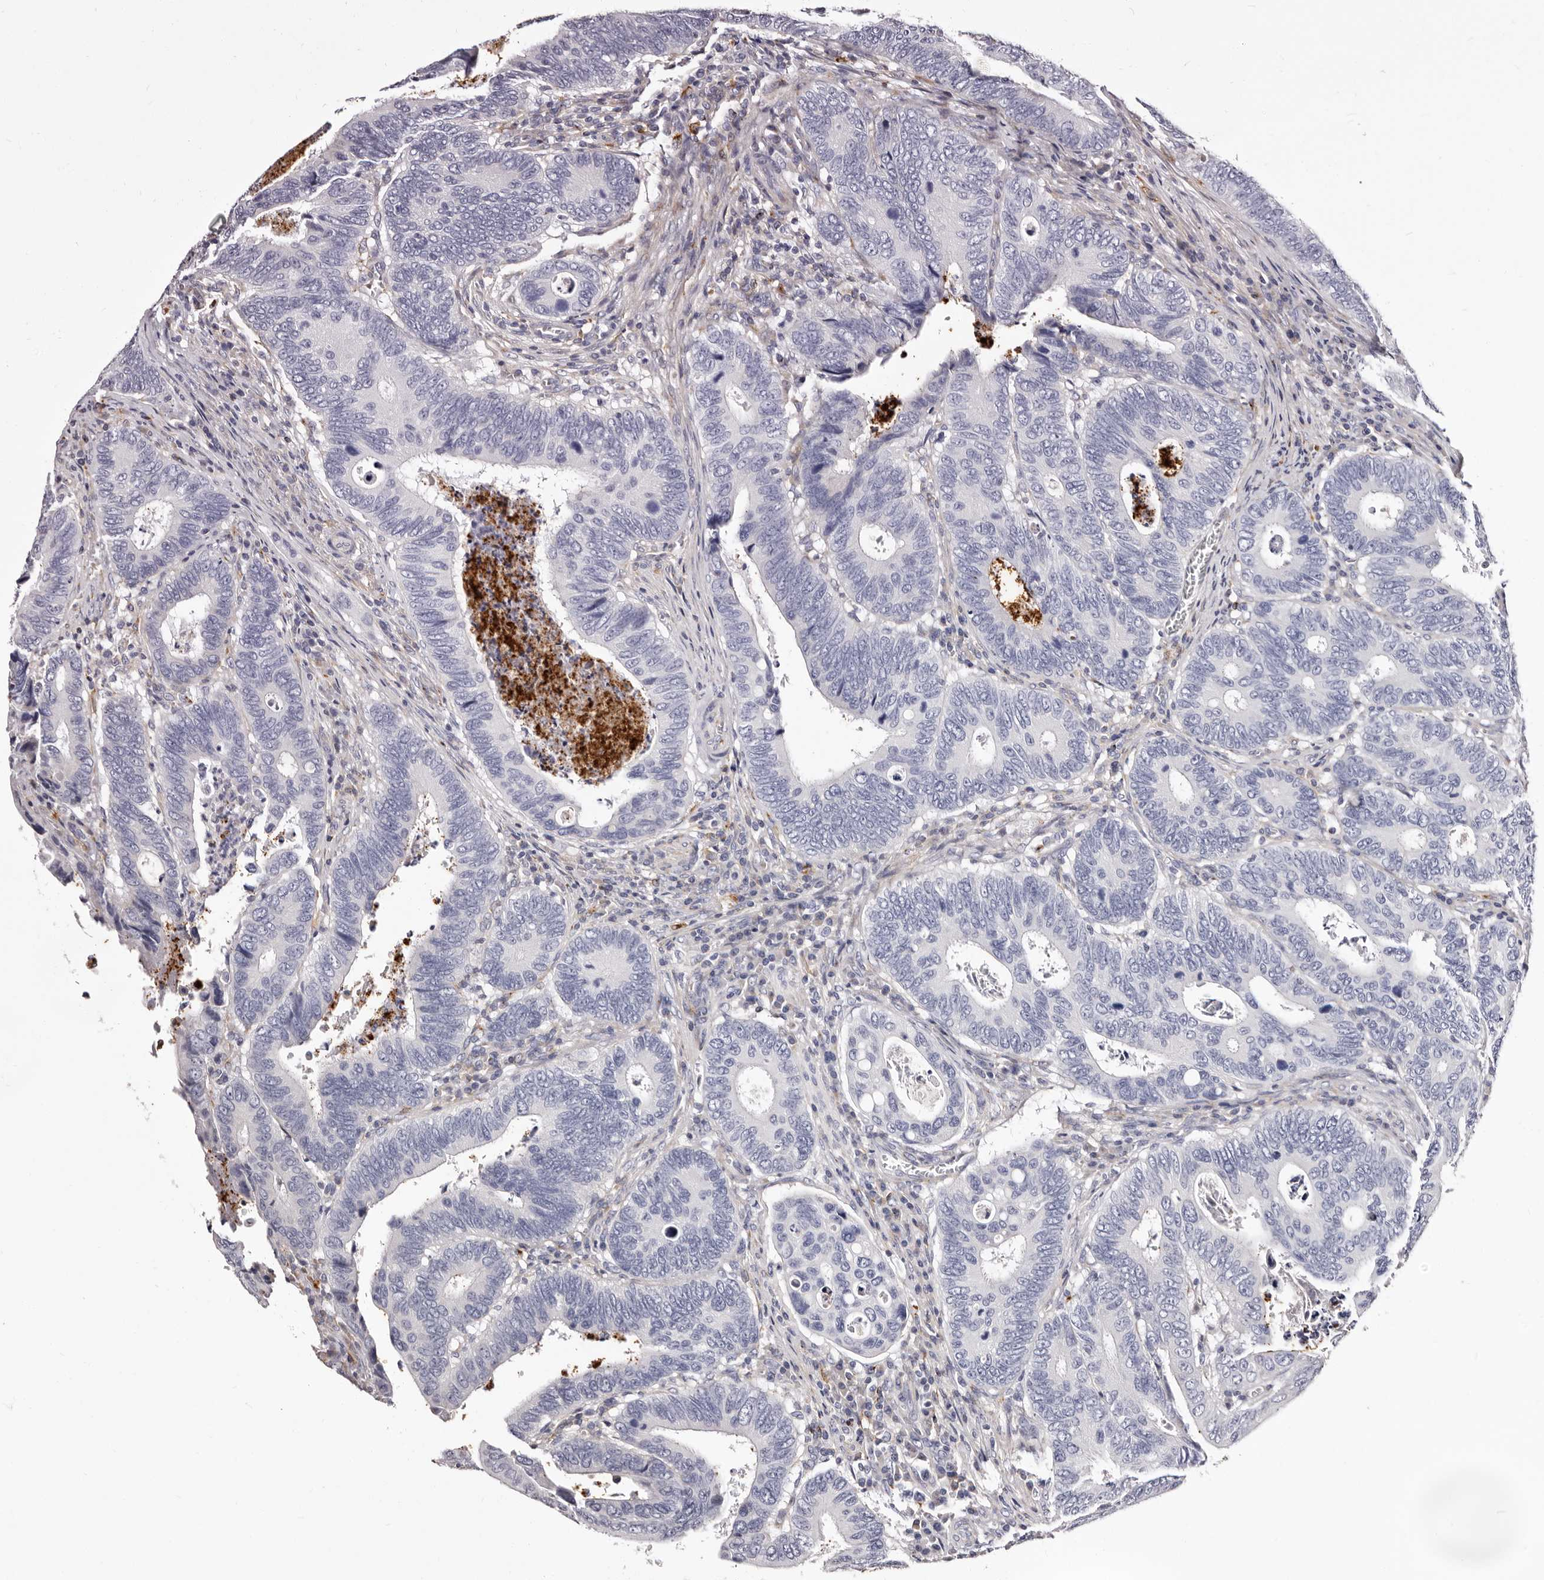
{"staining": {"intensity": "negative", "quantity": "none", "location": "none"}, "tissue": "colorectal cancer", "cell_type": "Tumor cells", "image_type": "cancer", "snomed": [{"axis": "morphology", "description": "Adenocarcinoma, NOS"}, {"axis": "topography", "description": "Colon"}], "caption": "IHC micrograph of human colorectal cancer (adenocarcinoma) stained for a protein (brown), which shows no expression in tumor cells.", "gene": "AUNIP", "patient": {"sex": "male", "age": 72}}